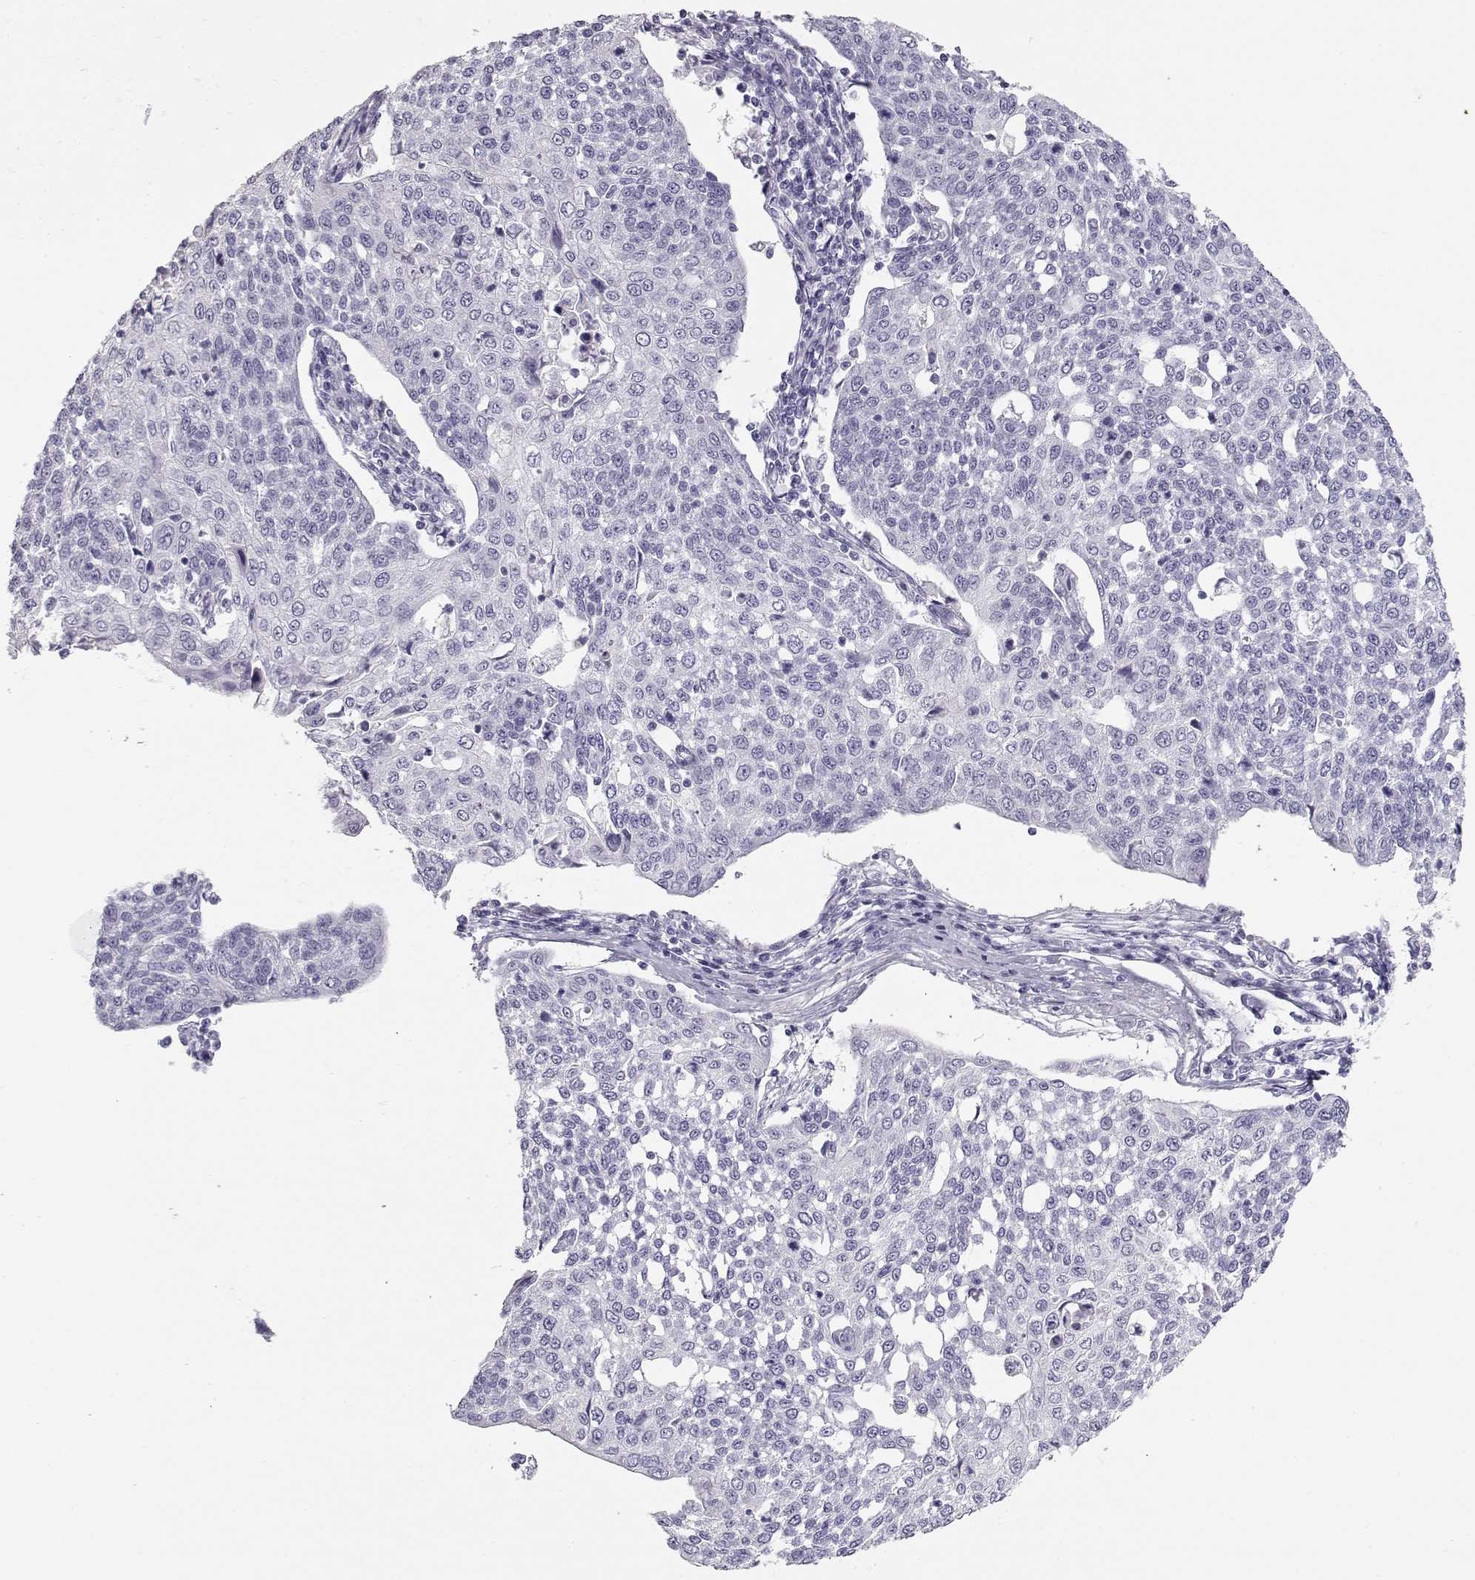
{"staining": {"intensity": "negative", "quantity": "none", "location": "none"}, "tissue": "cervical cancer", "cell_type": "Tumor cells", "image_type": "cancer", "snomed": [{"axis": "morphology", "description": "Squamous cell carcinoma, NOS"}, {"axis": "topography", "description": "Cervix"}], "caption": "This is a histopathology image of immunohistochemistry staining of cervical cancer, which shows no positivity in tumor cells. (DAB (3,3'-diaminobenzidine) immunohistochemistry, high magnification).", "gene": "TKTL1", "patient": {"sex": "female", "age": 34}}